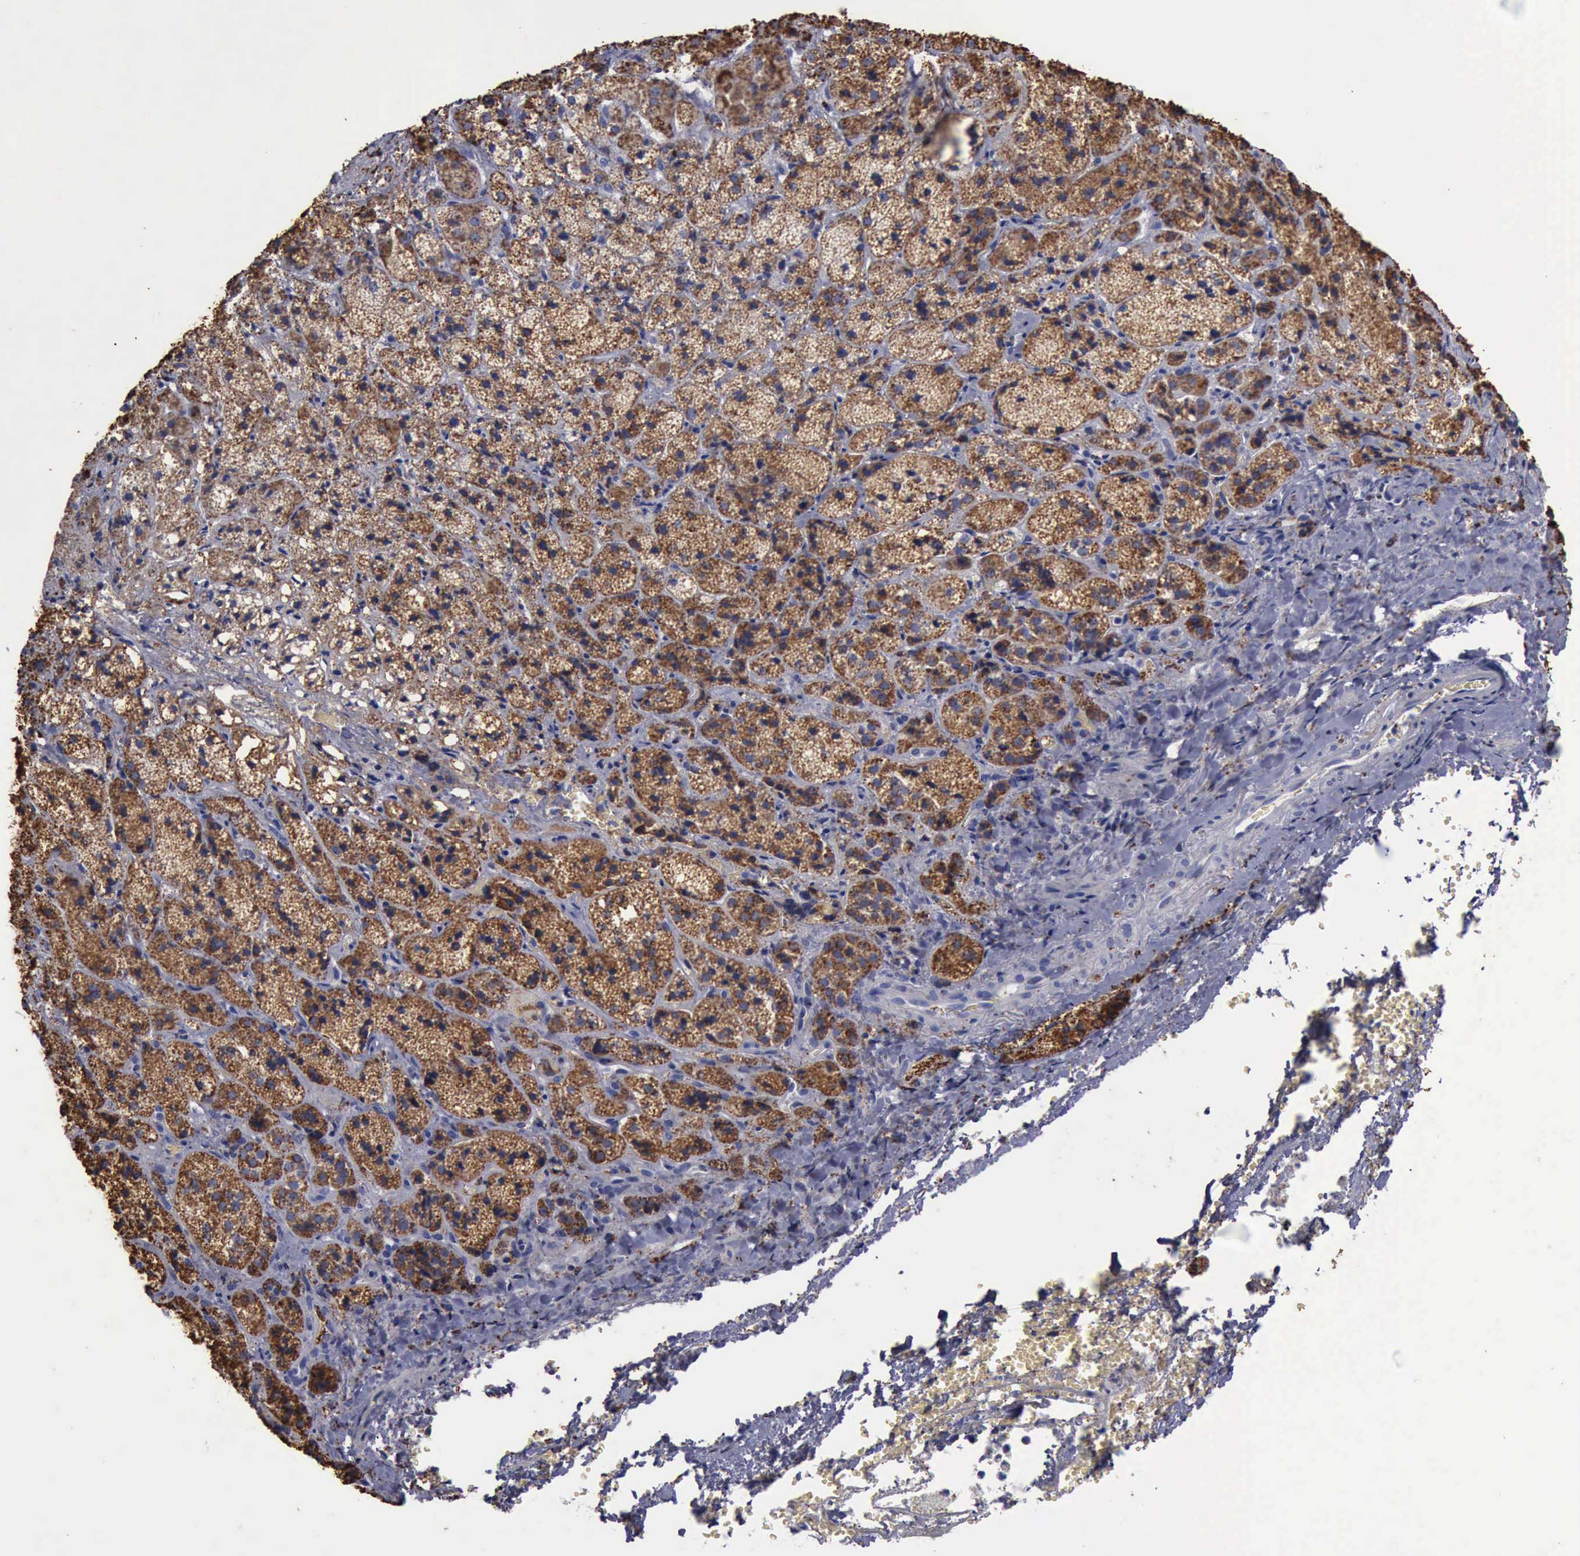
{"staining": {"intensity": "moderate", "quantity": ">75%", "location": "cytoplasmic/membranous"}, "tissue": "adrenal gland", "cell_type": "Glandular cells", "image_type": "normal", "snomed": [{"axis": "morphology", "description": "Normal tissue, NOS"}, {"axis": "topography", "description": "Adrenal gland"}], "caption": "This photomicrograph reveals unremarkable adrenal gland stained with immunohistochemistry (IHC) to label a protein in brown. The cytoplasmic/membranous of glandular cells show moderate positivity for the protein. Nuclei are counter-stained blue.", "gene": "CTSD", "patient": {"sex": "female", "age": 71}}